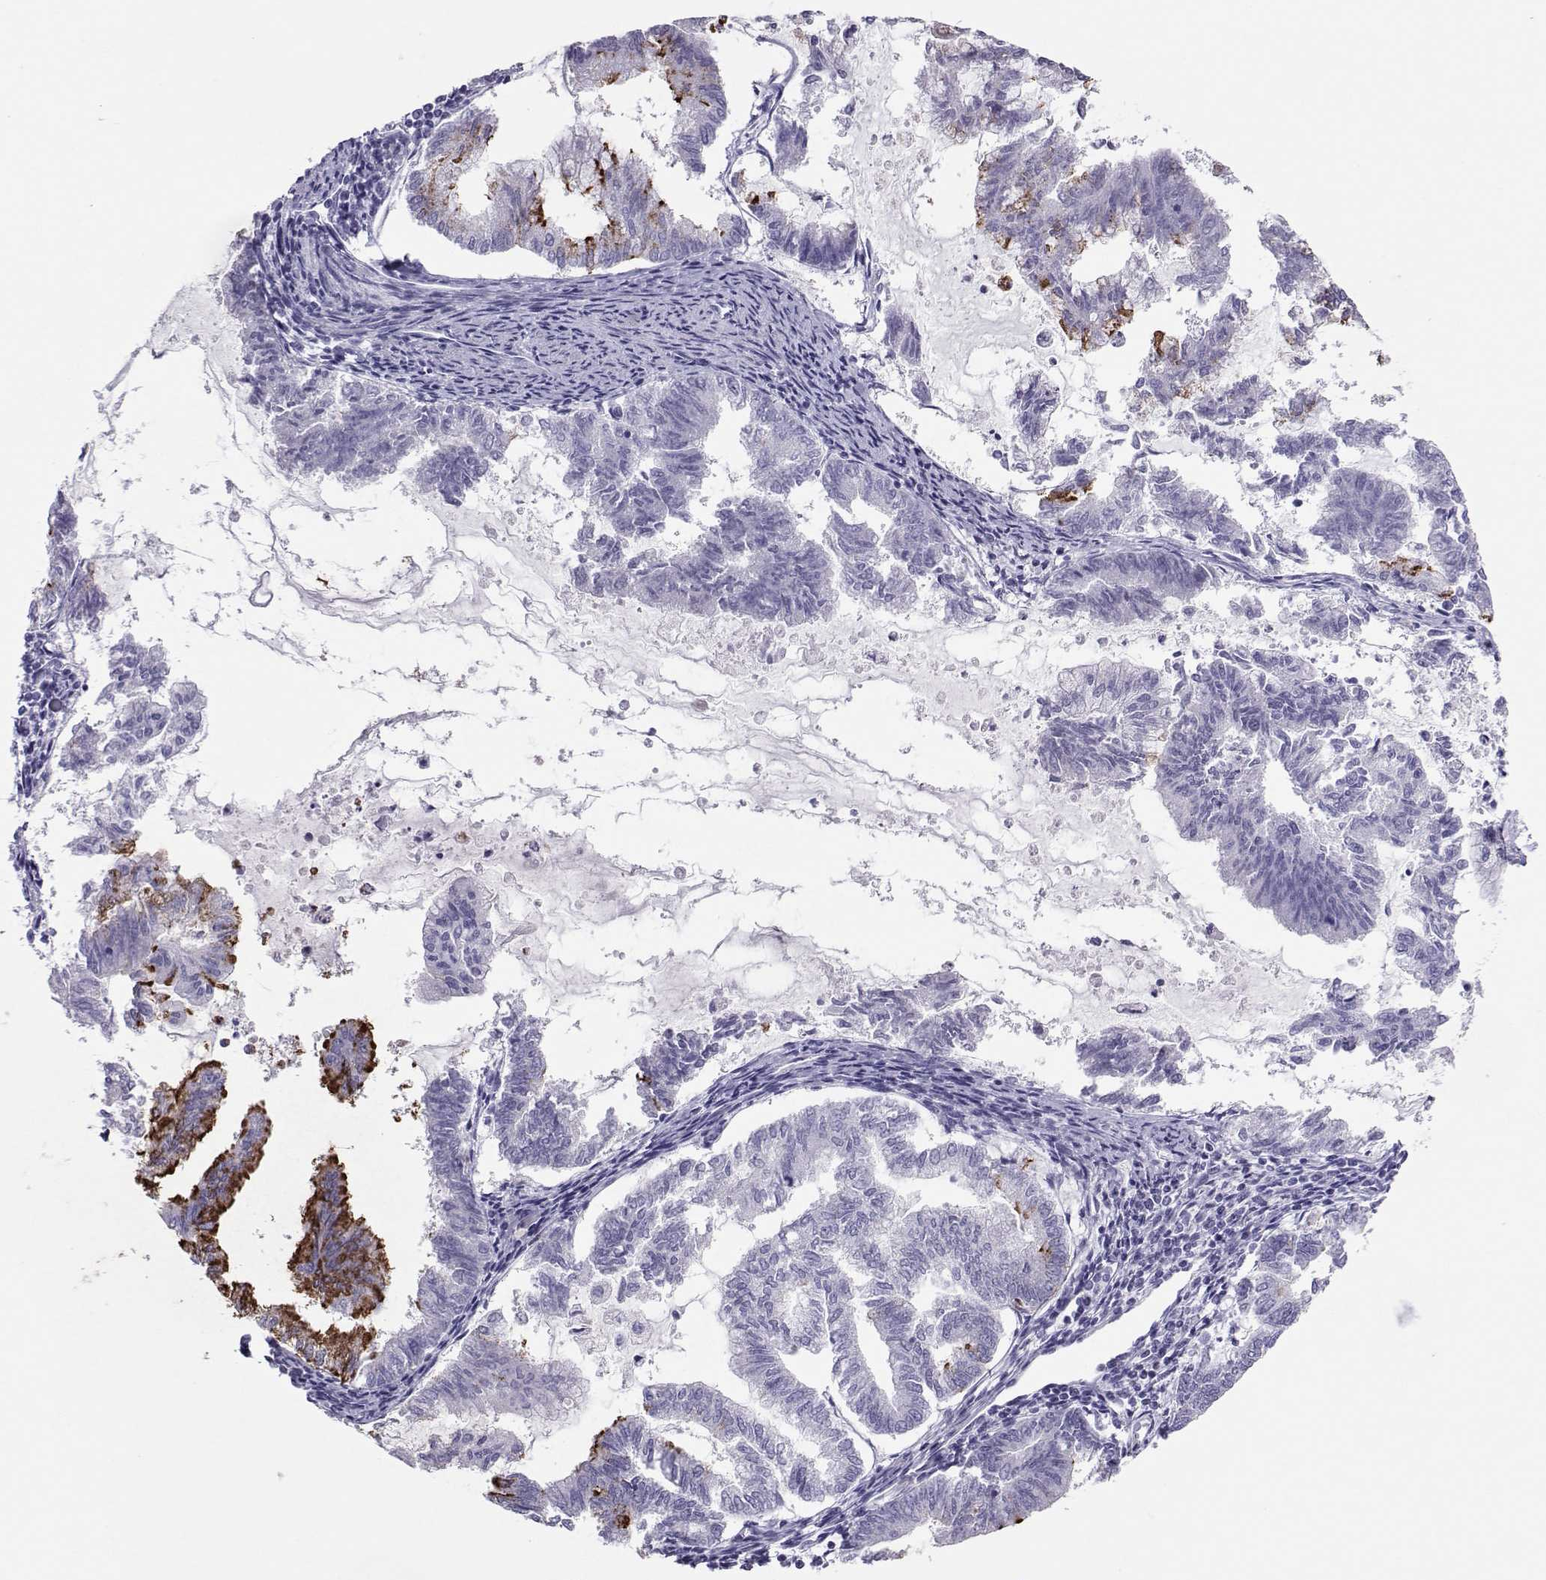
{"staining": {"intensity": "strong", "quantity": "25%-75%", "location": "cytoplasmic/membranous"}, "tissue": "endometrial cancer", "cell_type": "Tumor cells", "image_type": "cancer", "snomed": [{"axis": "morphology", "description": "Adenocarcinoma, NOS"}, {"axis": "topography", "description": "Endometrium"}], "caption": "Protein staining of endometrial adenocarcinoma tissue demonstrates strong cytoplasmic/membranous expression in approximately 25%-75% of tumor cells. Using DAB (3,3'-diaminobenzidine) (brown) and hematoxylin (blue) stains, captured at high magnification using brightfield microscopy.", "gene": "TRPM7", "patient": {"sex": "female", "age": 79}}